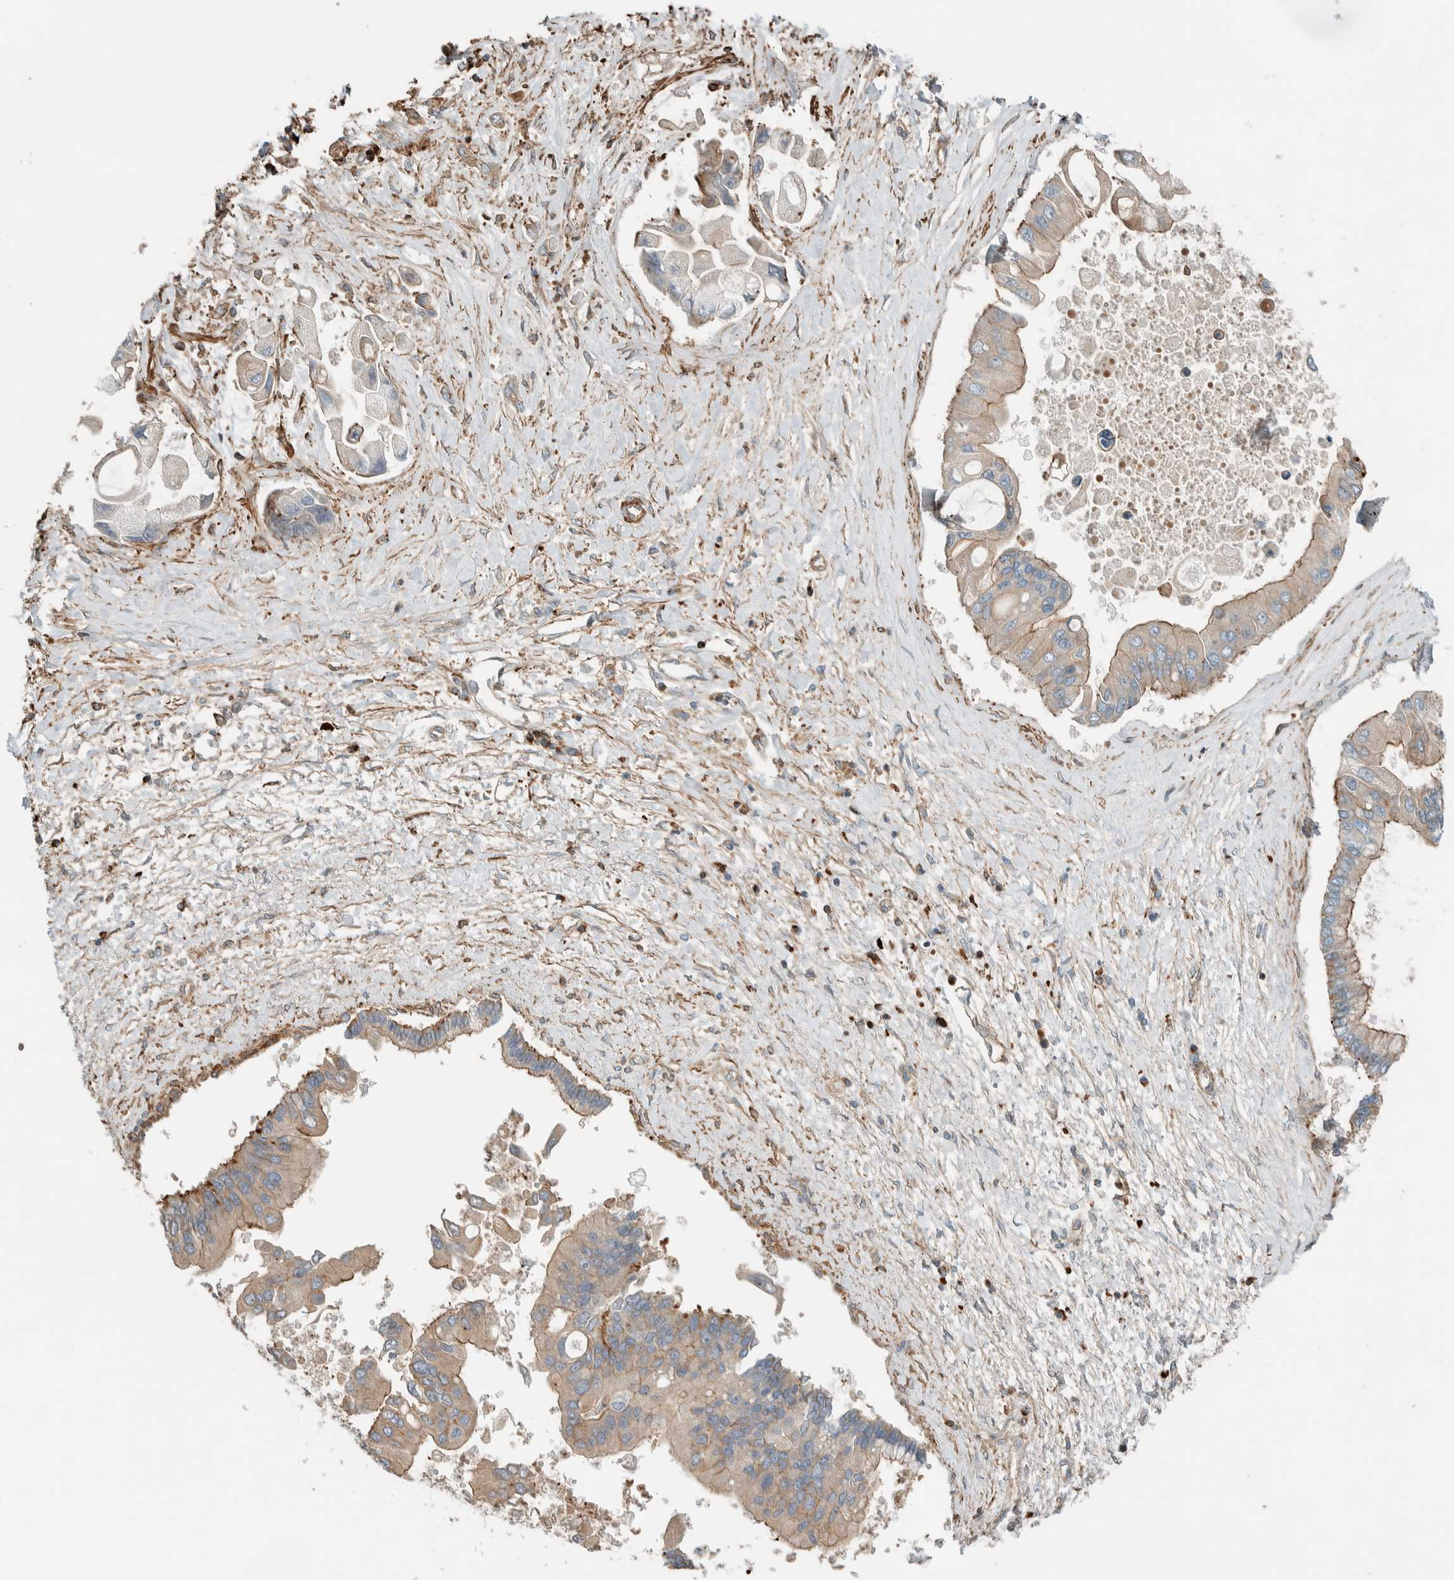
{"staining": {"intensity": "weak", "quantity": "25%-75%", "location": "cytoplasmic/membranous"}, "tissue": "liver cancer", "cell_type": "Tumor cells", "image_type": "cancer", "snomed": [{"axis": "morphology", "description": "Cholangiocarcinoma"}, {"axis": "topography", "description": "Liver"}], "caption": "A photomicrograph of liver cancer (cholangiocarcinoma) stained for a protein demonstrates weak cytoplasmic/membranous brown staining in tumor cells.", "gene": "CTBP2", "patient": {"sex": "male", "age": 50}}